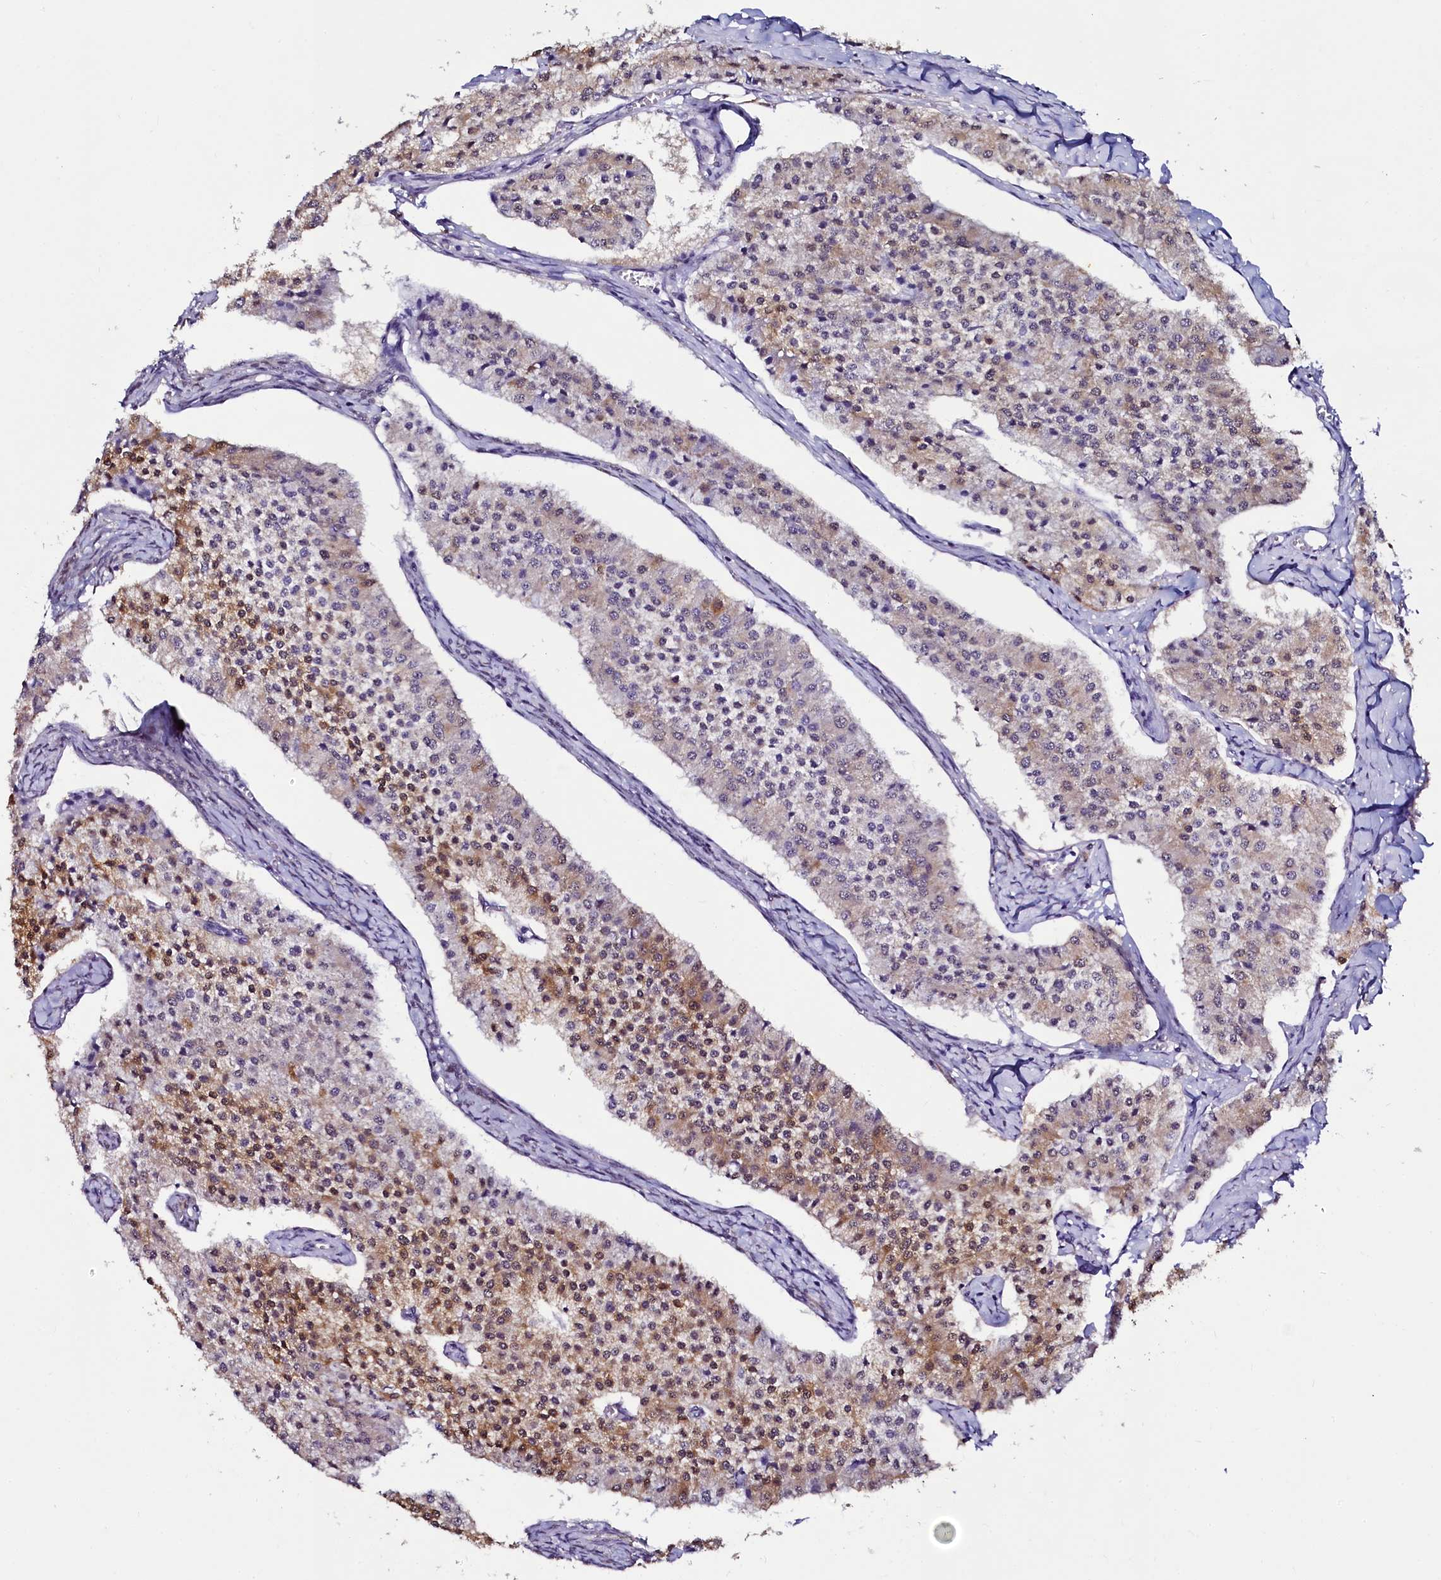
{"staining": {"intensity": "moderate", "quantity": "25%-75%", "location": "cytoplasmic/membranous,nuclear"}, "tissue": "carcinoid", "cell_type": "Tumor cells", "image_type": "cancer", "snomed": [{"axis": "morphology", "description": "Carcinoid, malignant, NOS"}, {"axis": "topography", "description": "Colon"}], "caption": "Immunohistochemical staining of carcinoid (malignant) reveals medium levels of moderate cytoplasmic/membranous and nuclear protein positivity in about 25%-75% of tumor cells.", "gene": "SORD", "patient": {"sex": "female", "age": 52}}